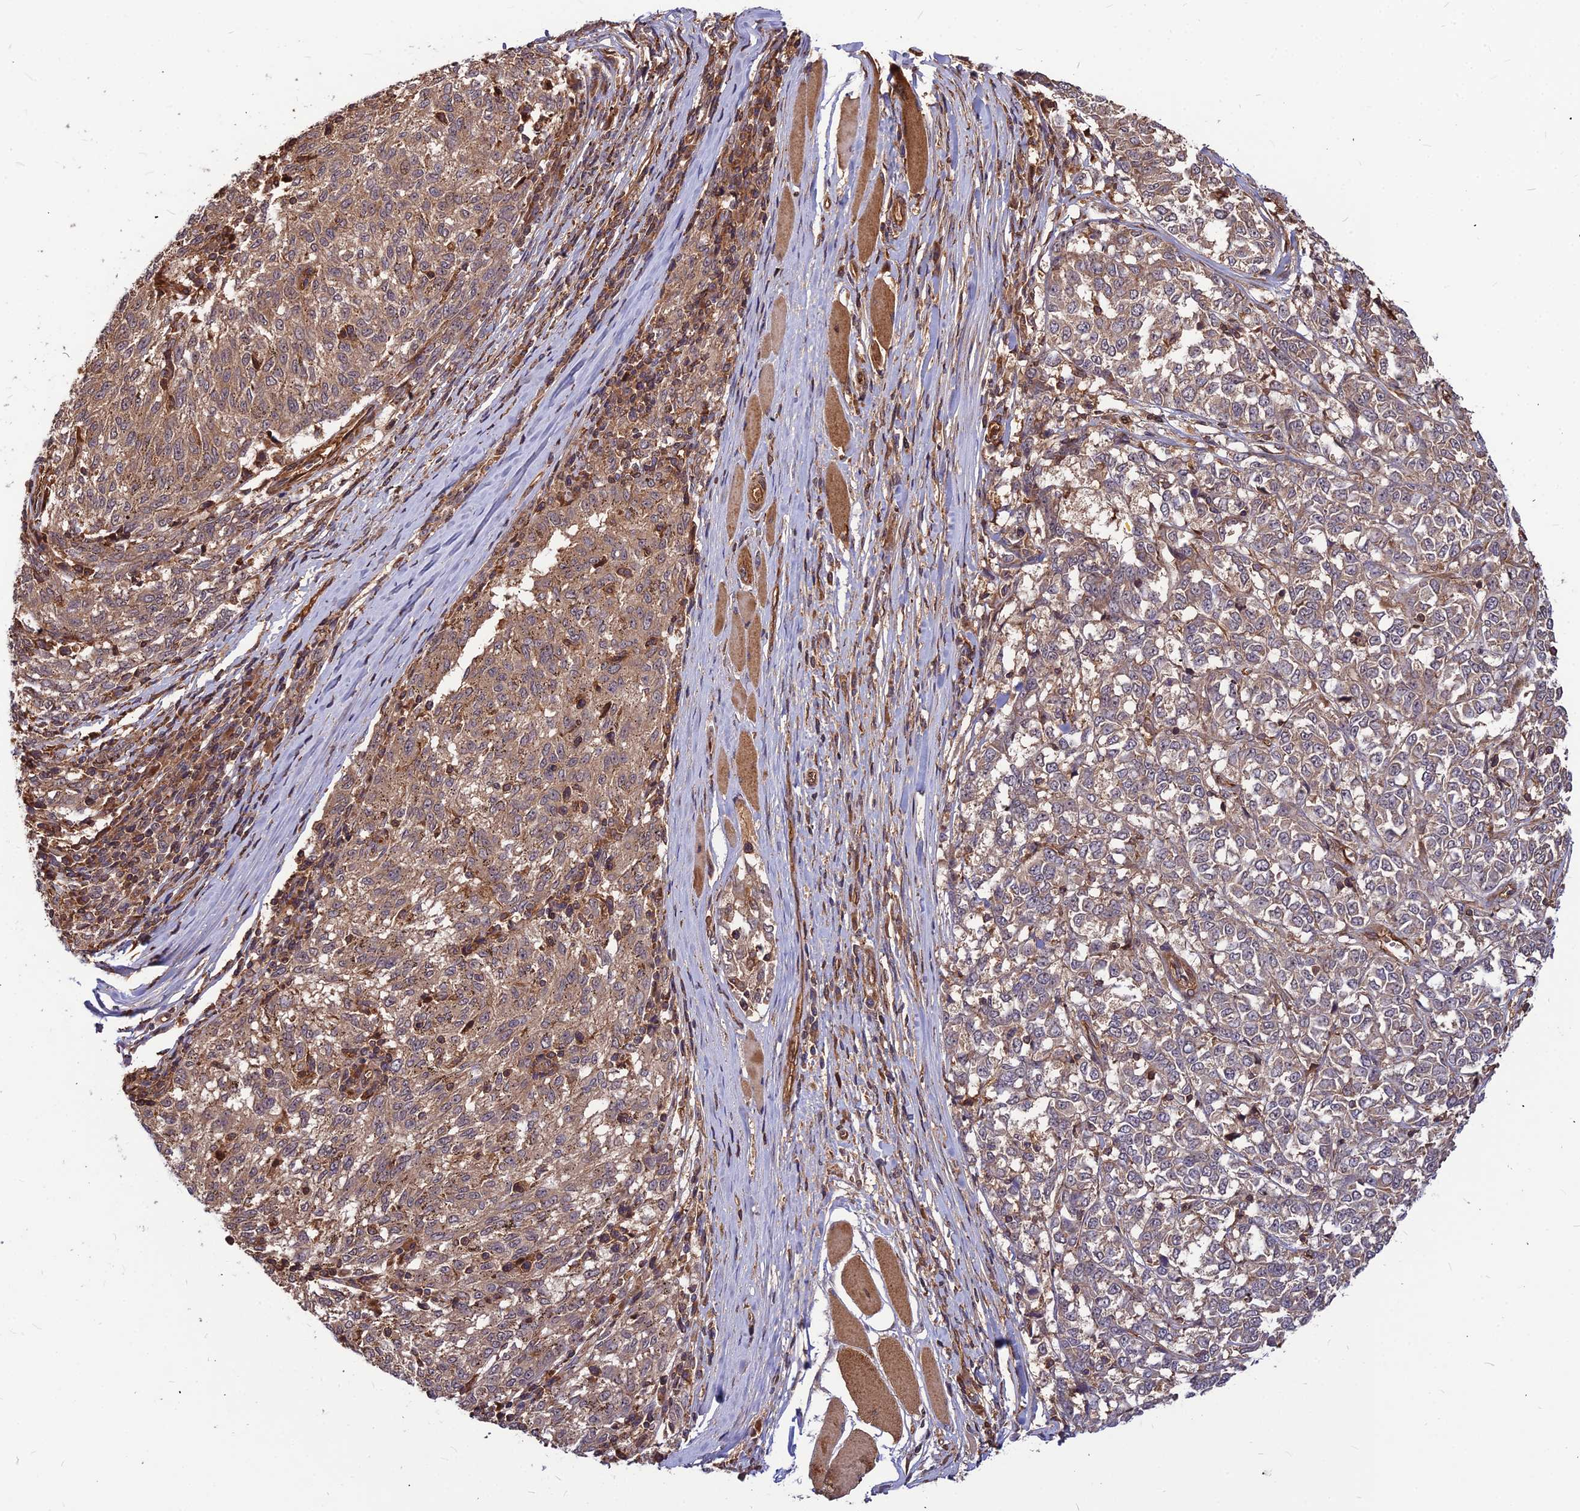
{"staining": {"intensity": "weak", "quantity": ">75%", "location": "cytoplasmic/membranous"}, "tissue": "melanoma", "cell_type": "Tumor cells", "image_type": "cancer", "snomed": [{"axis": "morphology", "description": "Malignant melanoma, NOS"}, {"axis": "topography", "description": "Skin"}], "caption": "Melanoma stained with DAB (3,3'-diaminobenzidine) IHC exhibits low levels of weak cytoplasmic/membranous positivity in about >75% of tumor cells.", "gene": "ZNF467", "patient": {"sex": "female", "age": 72}}